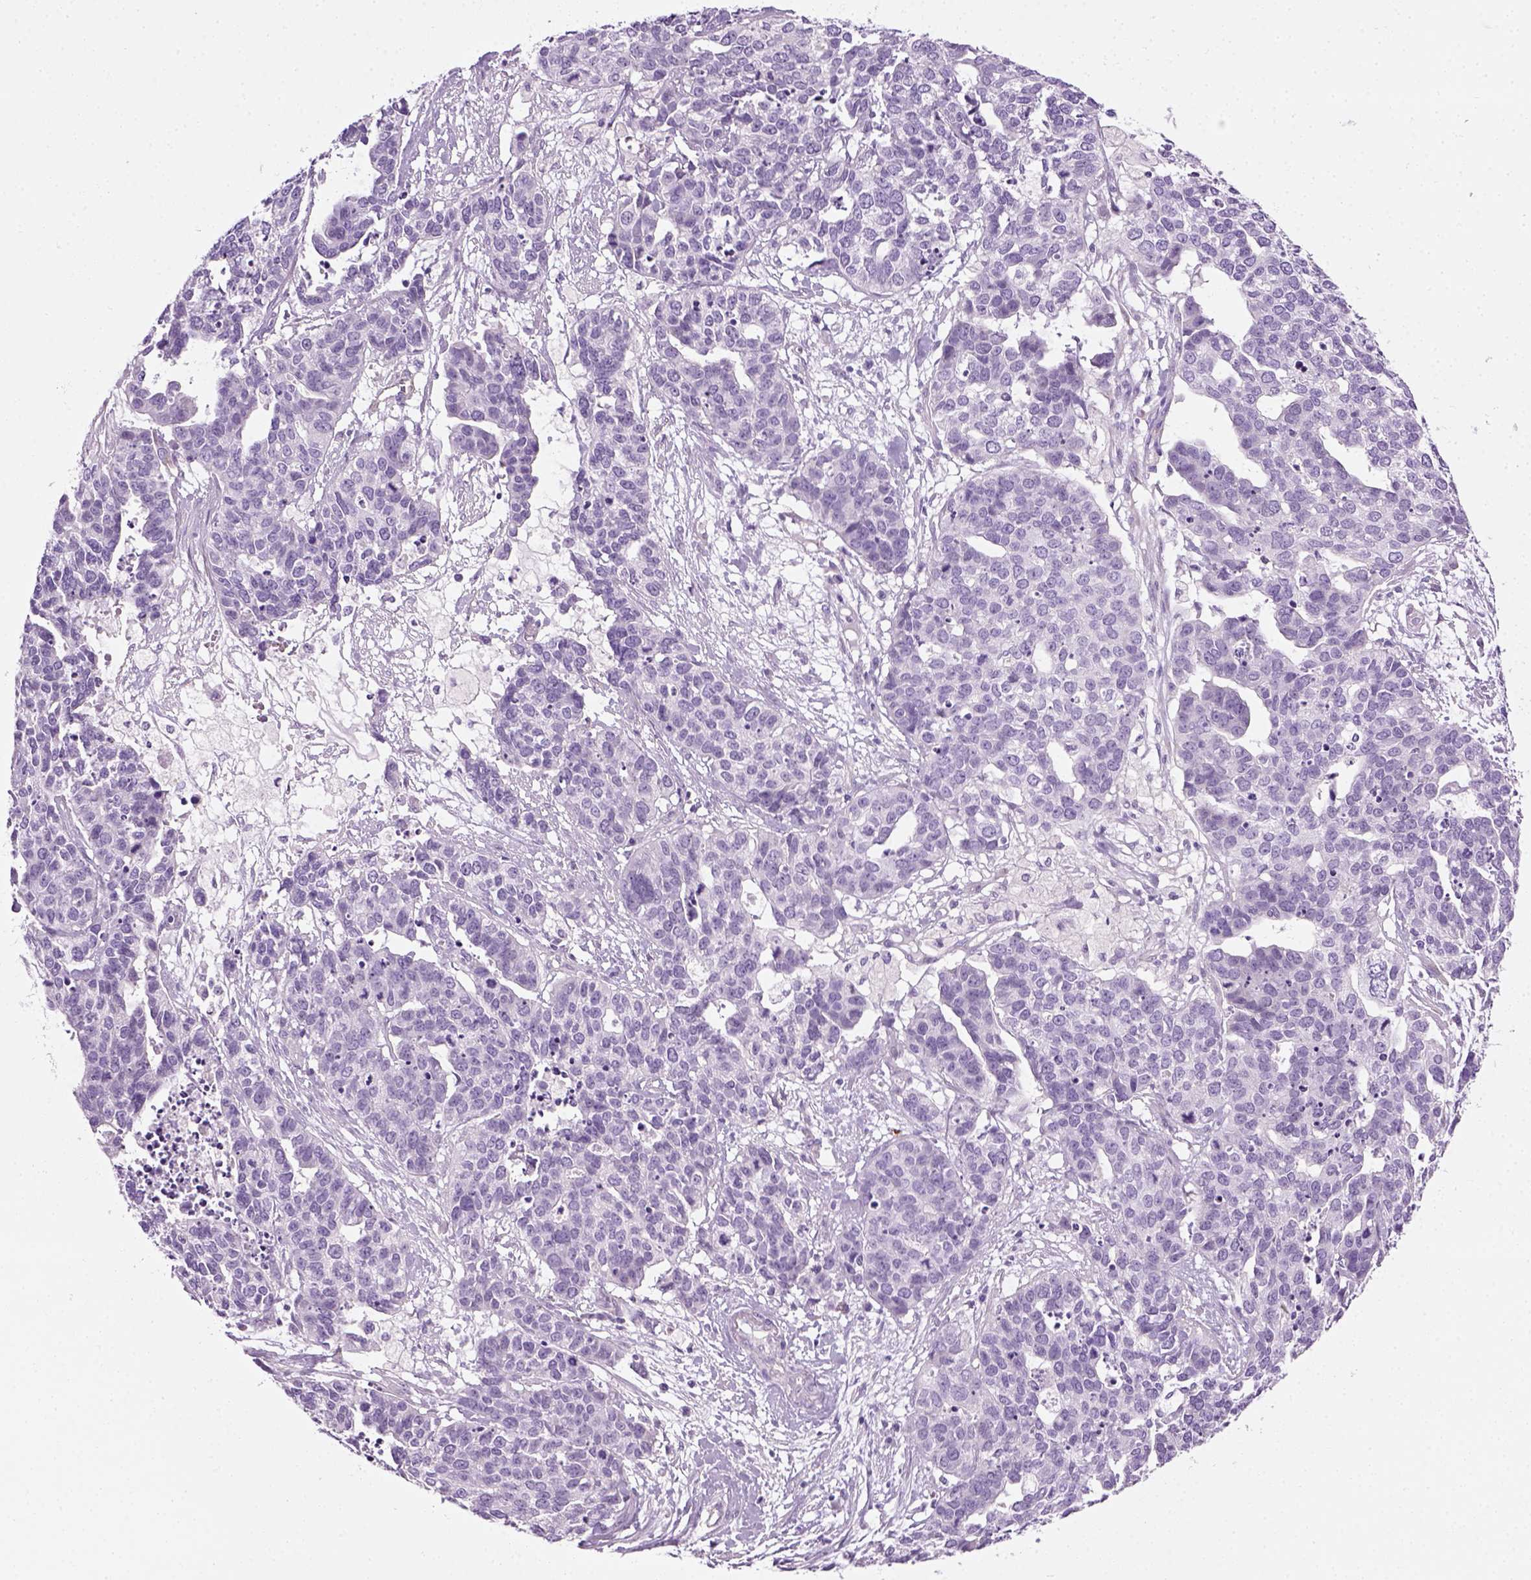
{"staining": {"intensity": "negative", "quantity": "none", "location": "none"}, "tissue": "ovarian cancer", "cell_type": "Tumor cells", "image_type": "cancer", "snomed": [{"axis": "morphology", "description": "Carcinoma, endometroid"}, {"axis": "topography", "description": "Ovary"}], "caption": "The micrograph displays no staining of tumor cells in ovarian cancer (endometroid carcinoma).", "gene": "CIBAR2", "patient": {"sex": "female", "age": 65}}